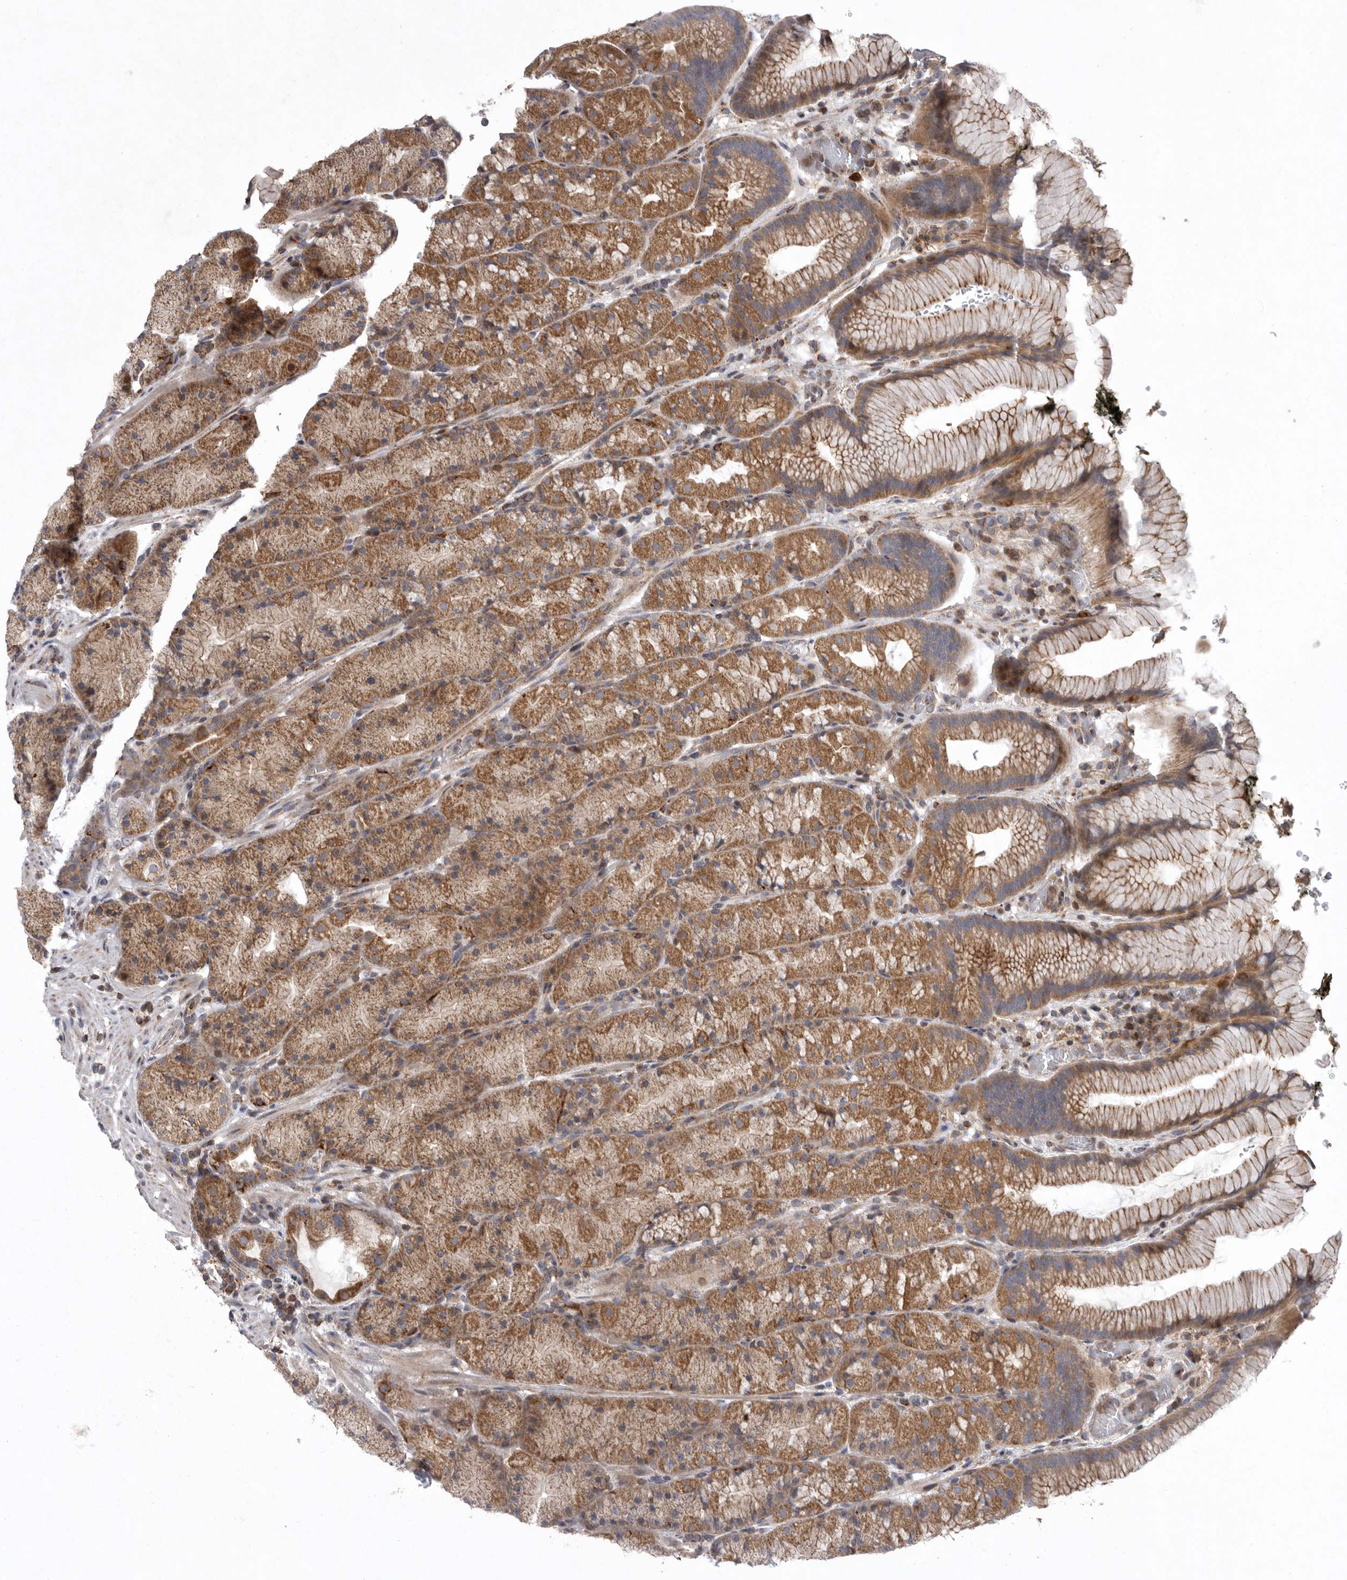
{"staining": {"intensity": "moderate", "quantity": ">75%", "location": "cytoplasmic/membranous"}, "tissue": "stomach", "cell_type": "Glandular cells", "image_type": "normal", "snomed": [{"axis": "morphology", "description": "Normal tissue, NOS"}, {"axis": "topography", "description": "Stomach, upper"}, {"axis": "topography", "description": "Stomach"}], "caption": "Approximately >75% of glandular cells in unremarkable human stomach show moderate cytoplasmic/membranous protein staining as visualized by brown immunohistochemical staining.", "gene": "MPZL1", "patient": {"sex": "male", "age": 48}}